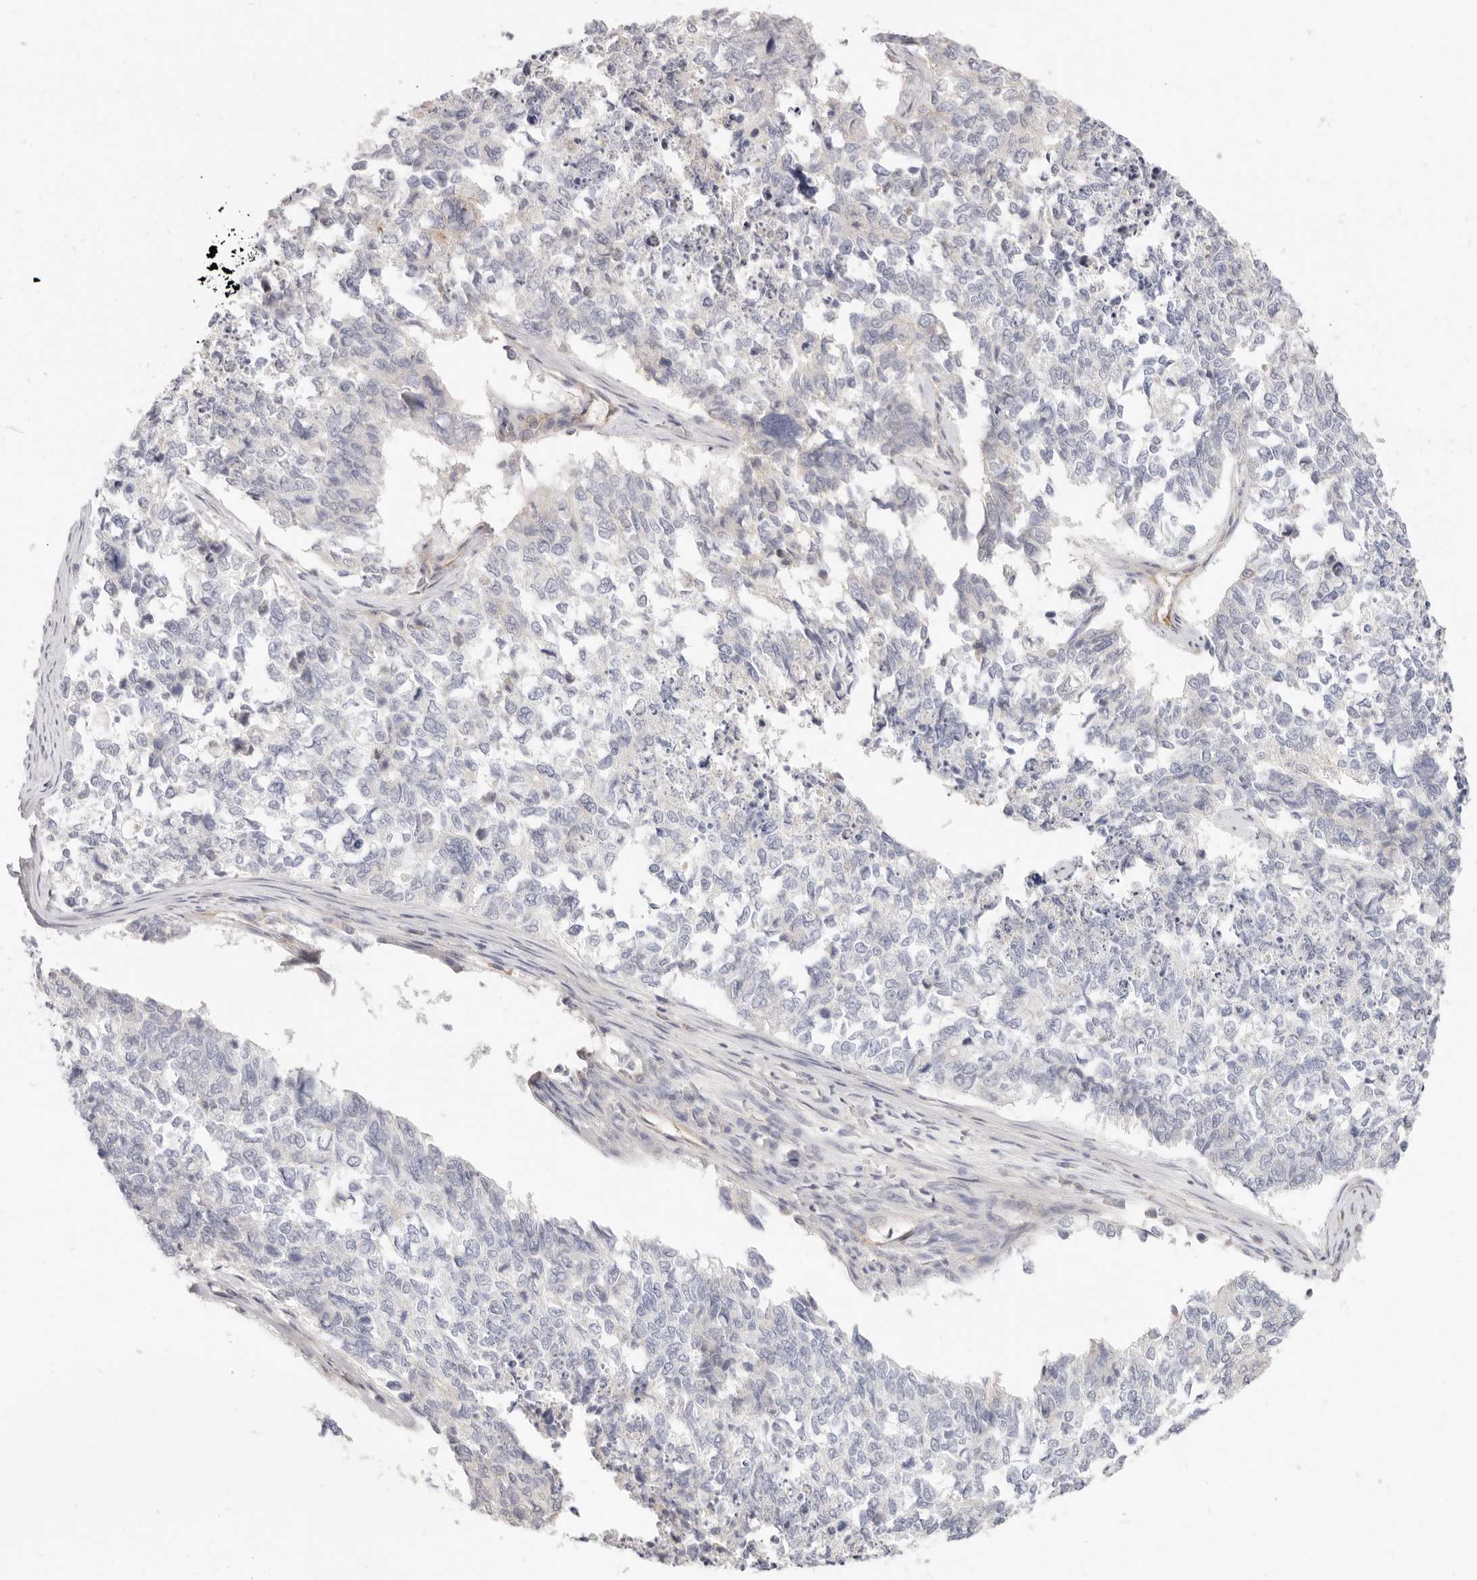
{"staining": {"intensity": "negative", "quantity": "none", "location": "none"}, "tissue": "cervical cancer", "cell_type": "Tumor cells", "image_type": "cancer", "snomed": [{"axis": "morphology", "description": "Squamous cell carcinoma, NOS"}, {"axis": "topography", "description": "Cervix"}], "caption": "A histopathology image of human cervical squamous cell carcinoma is negative for staining in tumor cells. Brightfield microscopy of immunohistochemistry (IHC) stained with DAB (3,3'-diaminobenzidine) (brown) and hematoxylin (blue), captured at high magnification.", "gene": "LTB4R2", "patient": {"sex": "female", "age": 63}}